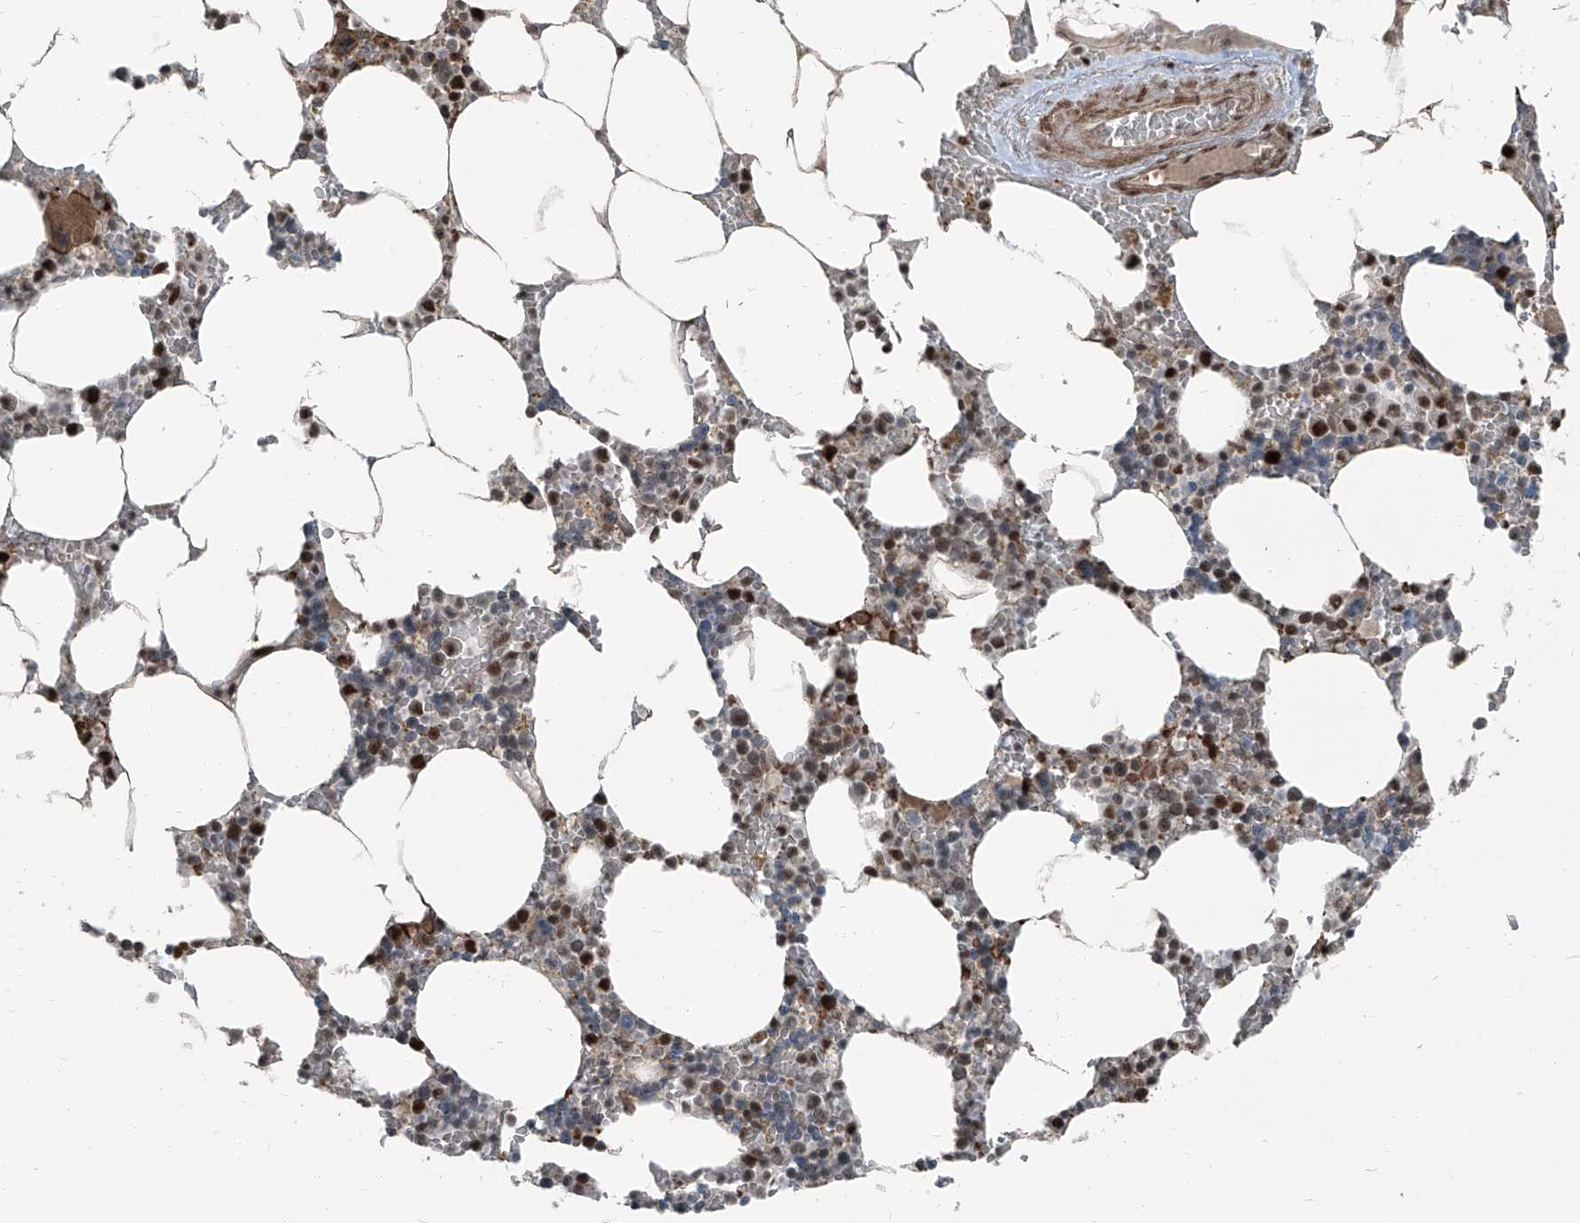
{"staining": {"intensity": "moderate", "quantity": "25%-75%", "location": "nuclear"}, "tissue": "bone marrow", "cell_type": "Hematopoietic cells", "image_type": "normal", "snomed": [{"axis": "morphology", "description": "Normal tissue, NOS"}, {"axis": "topography", "description": "Bone marrow"}], "caption": "IHC image of unremarkable human bone marrow stained for a protein (brown), which demonstrates medium levels of moderate nuclear expression in approximately 25%-75% of hematopoietic cells.", "gene": "ZNF570", "patient": {"sex": "male", "age": 70}}